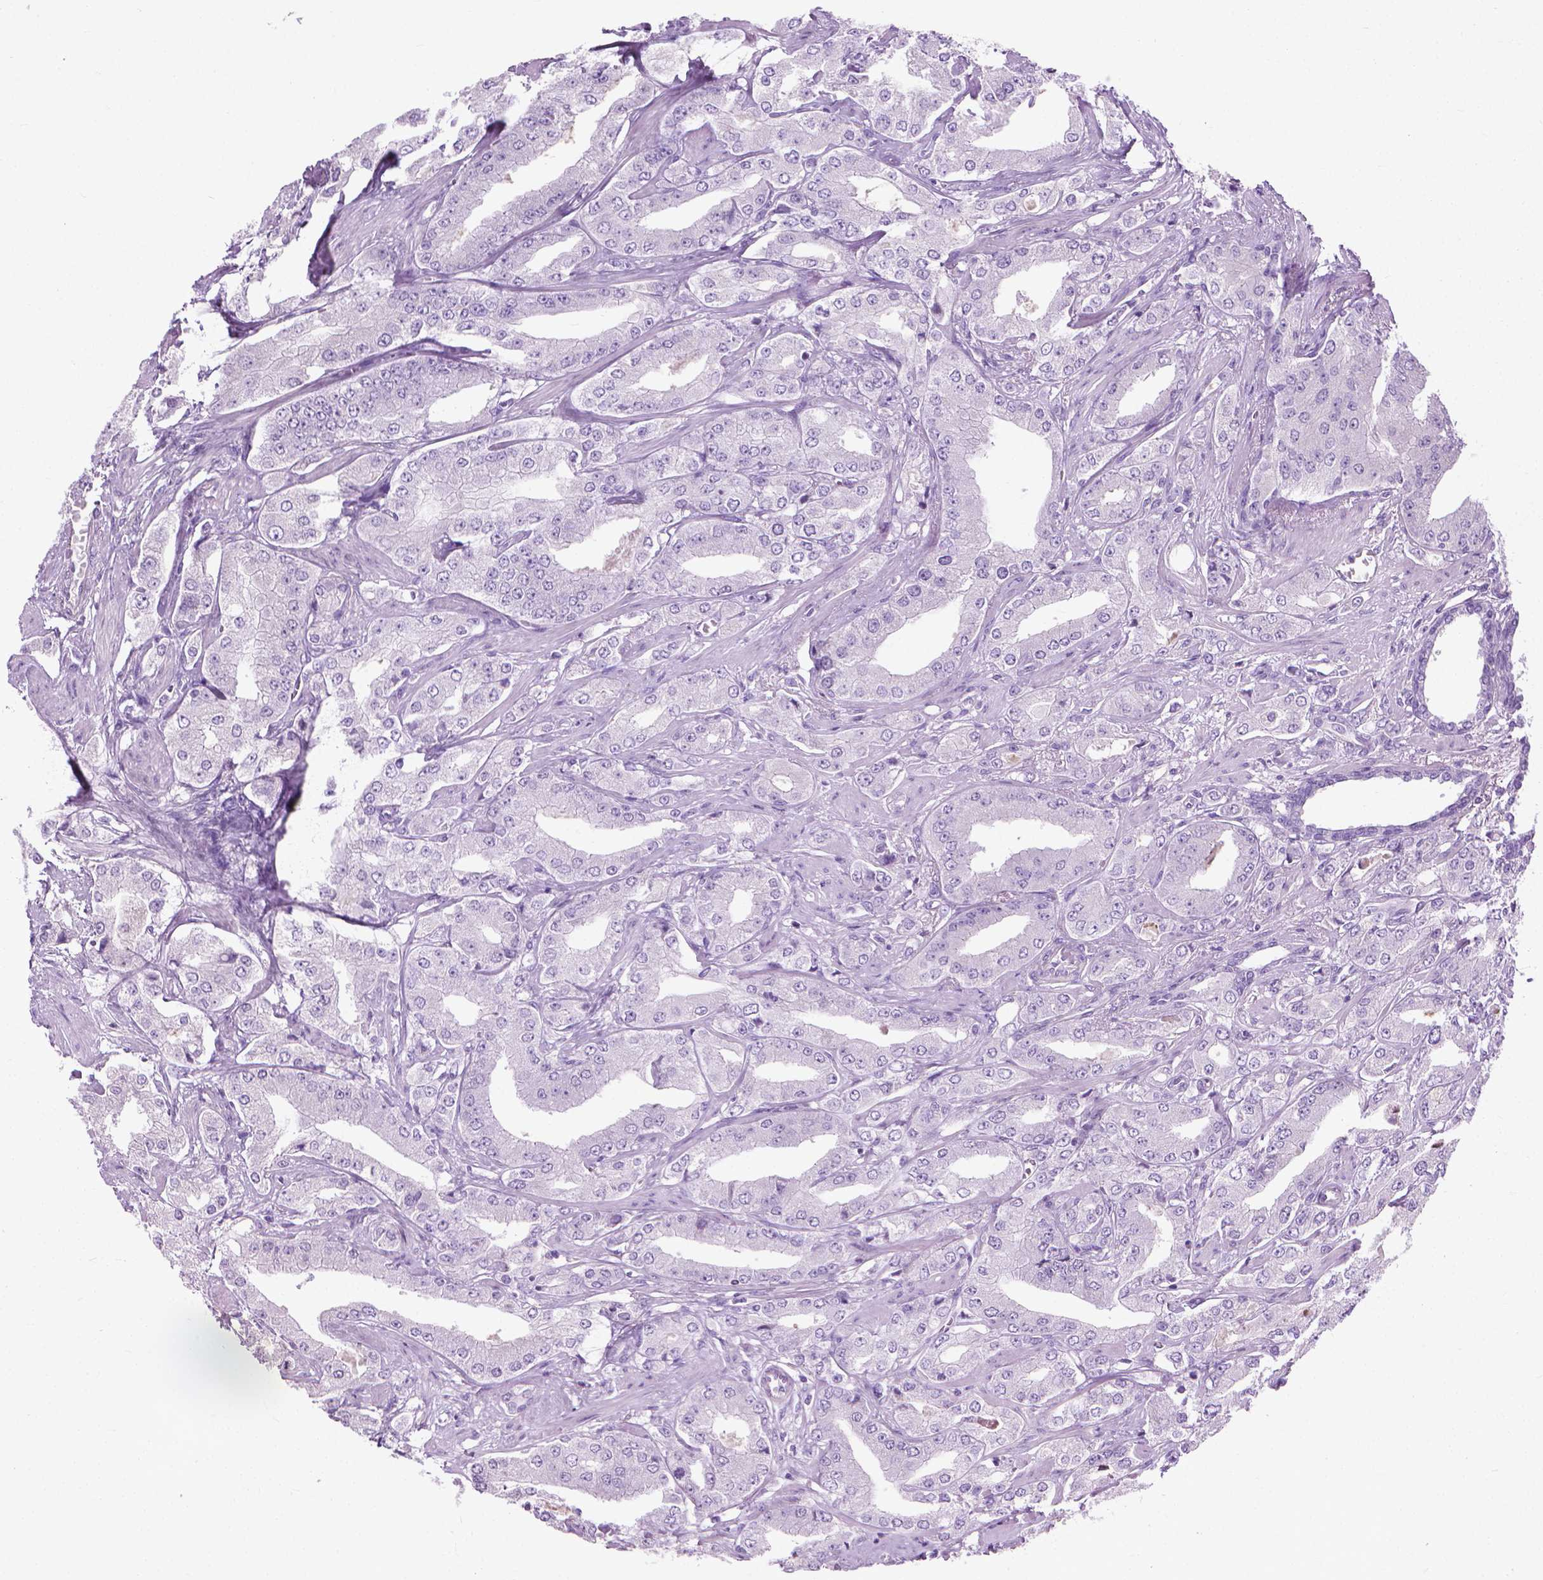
{"staining": {"intensity": "negative", "quantity": "none", "location": "none"}, "tissue": "prostate cancer", "cell_type": "Tumor cells", "image_type": "cancer", "snomed": [{"axis": "morphology", "description": "Adenocarcinoma, Low grade"}, {"axis": "topography", "description": "Prostate"}], "caption": "Tumor cells show no significant protein positivity in prostate adenocarcinoma (low-grade).", "gene": "KRT73", "patient": {"sex": "male", "age": 60}}